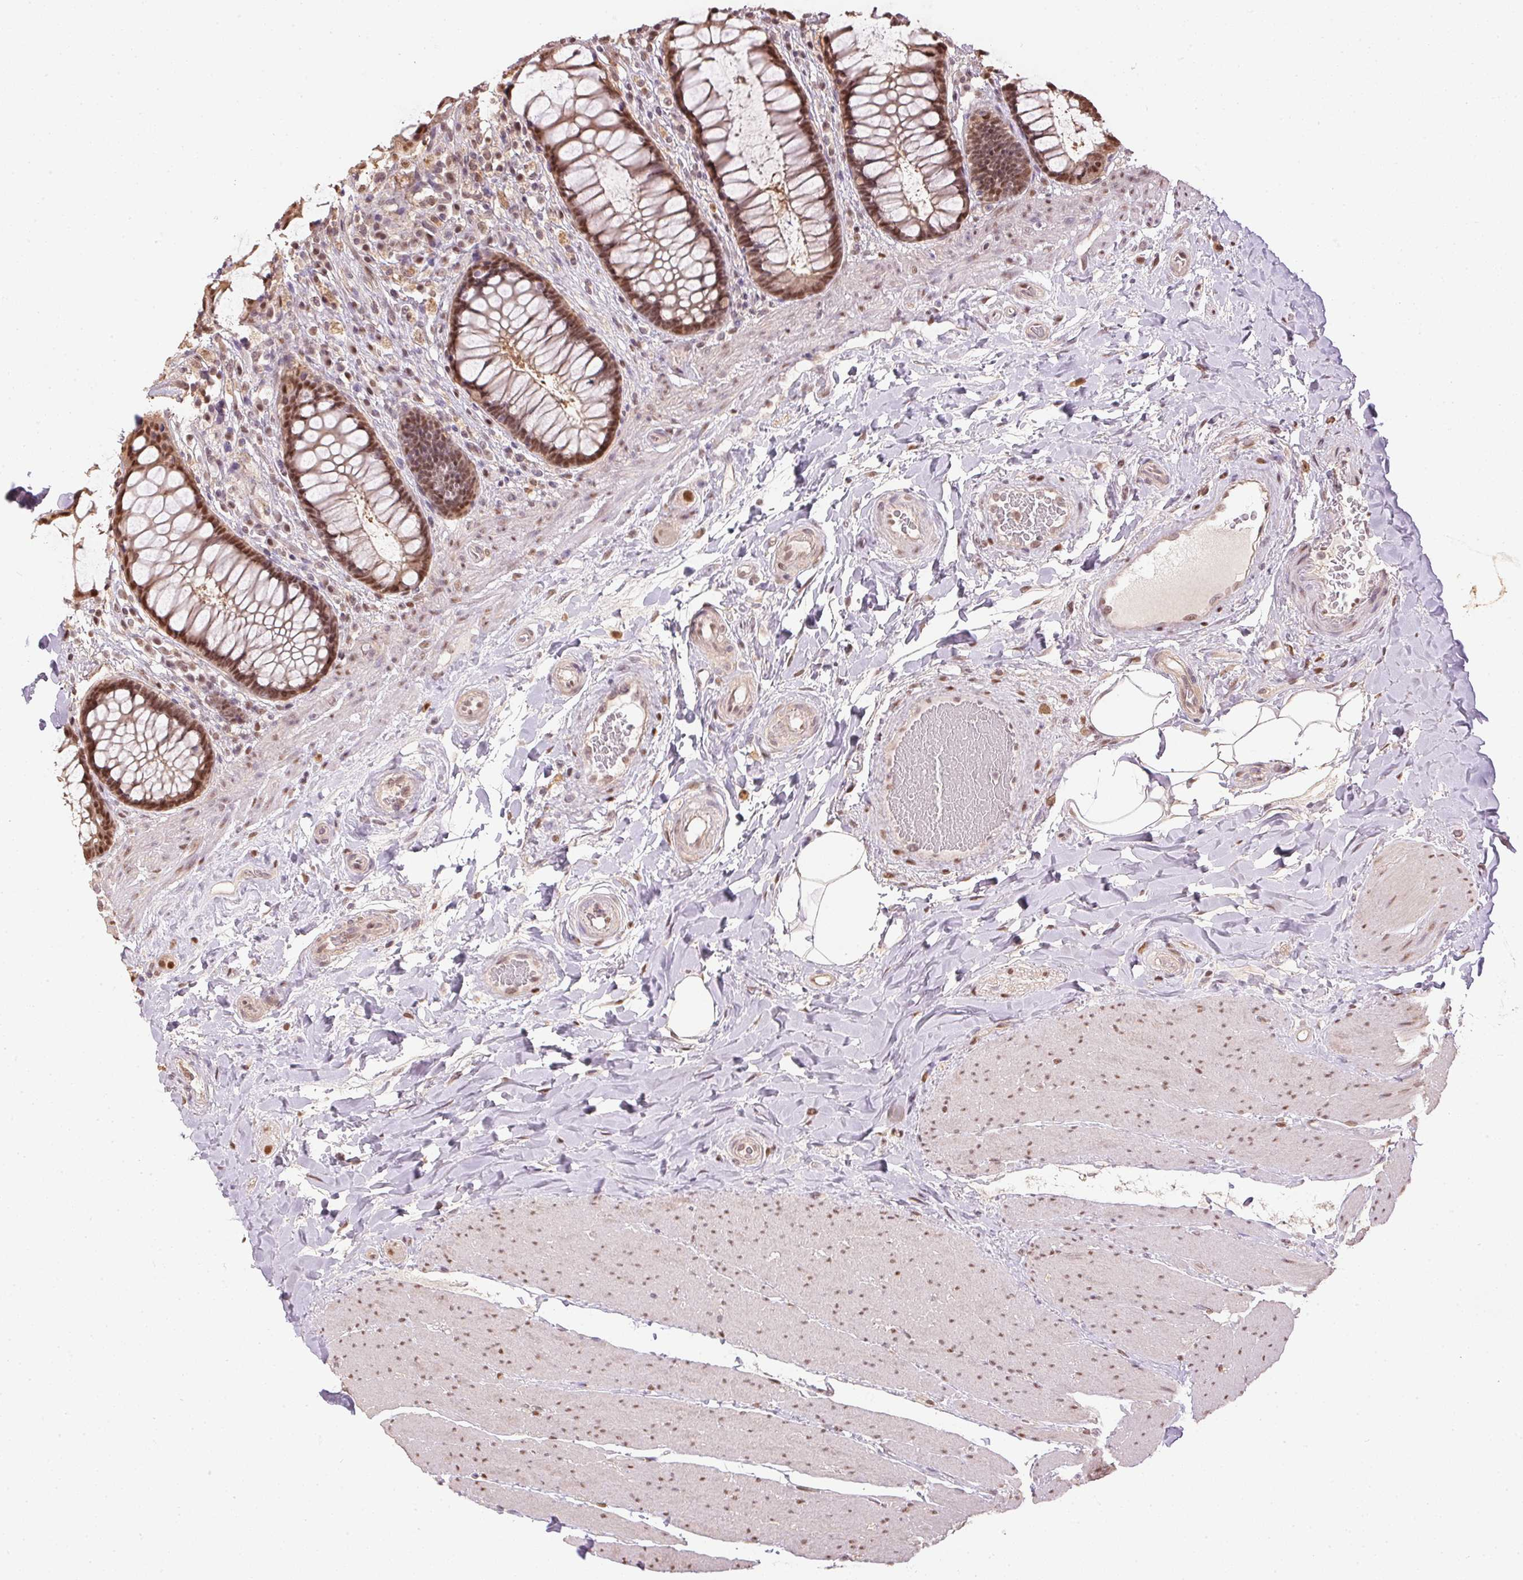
{"staining": {"intensity": "moderate", "quantity": ">75%", "location": "nuclear"}, "tissue": "rectum", "cell_type": "Glandular cells", "image_type": "normal", "snomed": [{"axis": "morphology", "description": "Normal tissue, NOS"}, {"axis": "topography", "description": "Rectum"}], "caption": "Brown immunohistochemical staining in normal rectum demonstrates moderate nuclear positivity in approximately >75% of glandular cells.", "gene": "TPI1", "patient": {"sex": "female", "age": 58}}